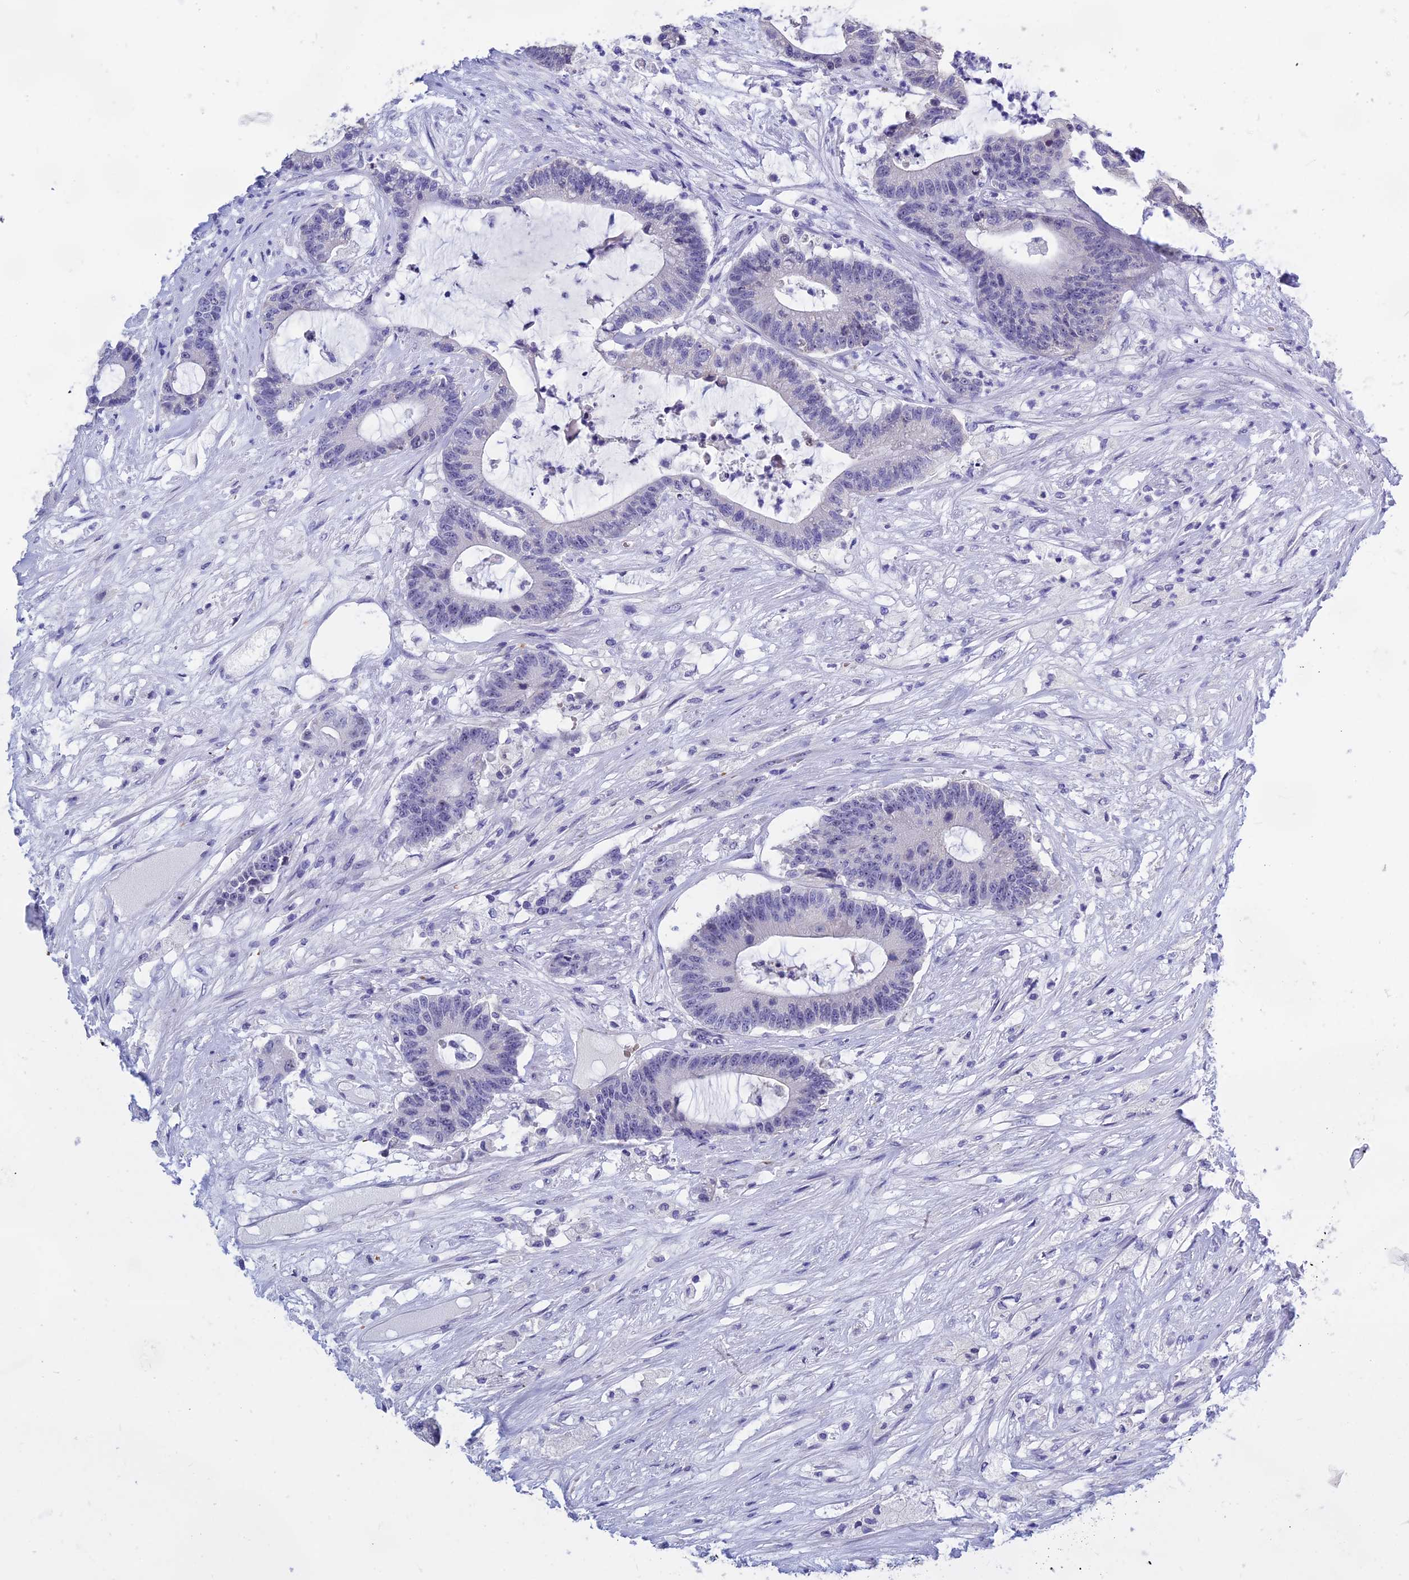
{"staining": {"intensity": "negative", "quantity": "none", "location": "none"}, "tissue": "colorectal cancer", "cell_type": "Tumor cells", "image_type": "cancer", "snomed": [{"axis": "morphology", "description": "Adenocarcinoma, NOS"}, {"axis": "topography", "description": "Colon"}], "caption": "Adenocarcinoma (colorectal) was stained to show a protein in brown. There is no significant expression in tumor cells.", "gene": "KNOP1", "patient": {"sex": "female", "age": 84}}